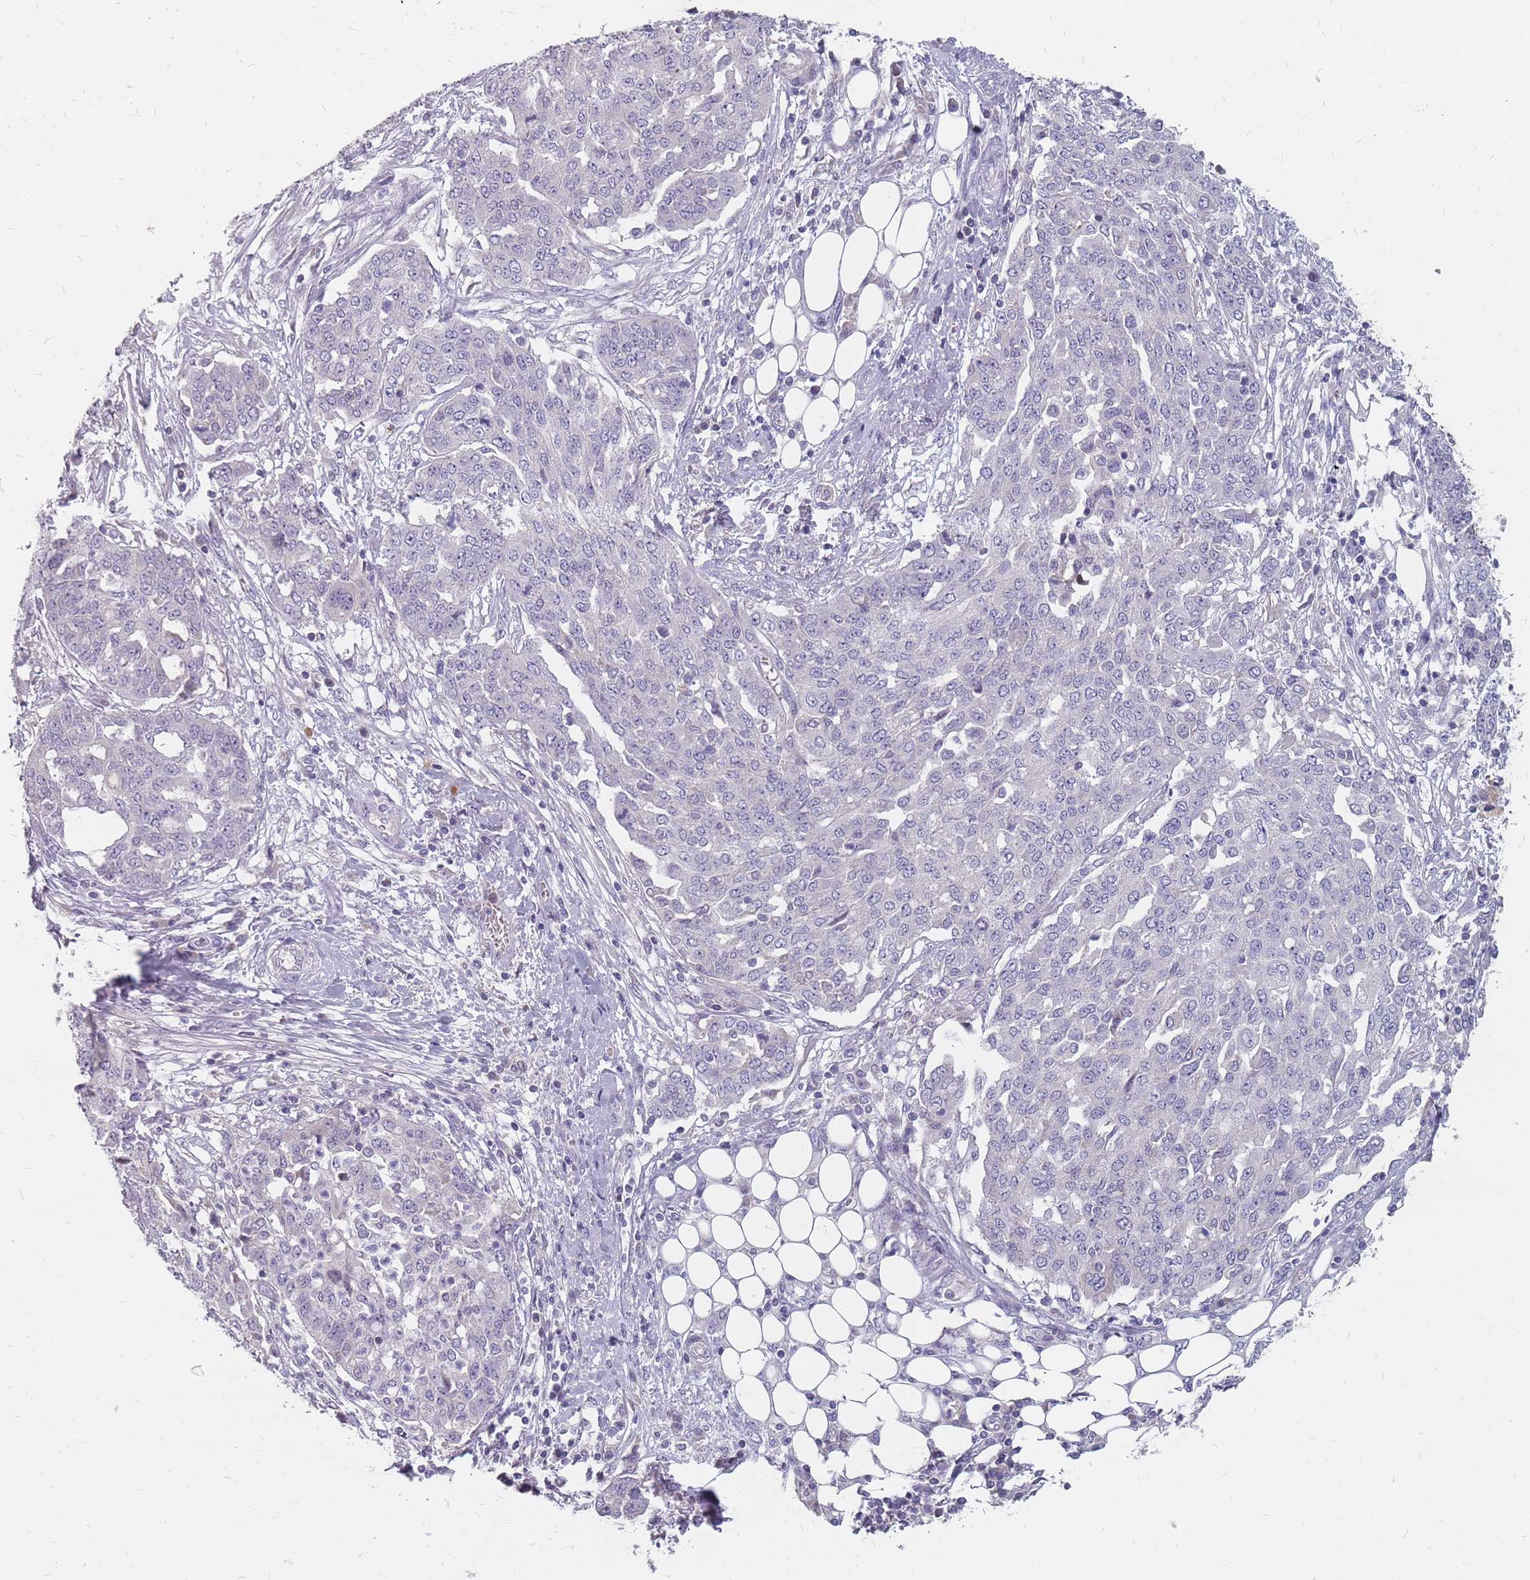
{"staining": {"intensity": "negative", "quantity": "none", "location": "none"}, "tissue": "ovarian cancer", "cell_type": "Tumor cells", "image_type": "cancer", "snomed": [{"axis": "morphology", "description": "Cystadenocarcinoma, serous, NOS"}, {"axis": "topography", "description": "Soft tissue"}, {"axis": "topography", "description": "Ovary"}], "caption": "Immunohistochemistry of human serous cystadenocarcinoma (ovarian) exhibits no expression in tumor cells.", "gene": "CMTR2", "patient": {"sex": "female", "age": 57}}